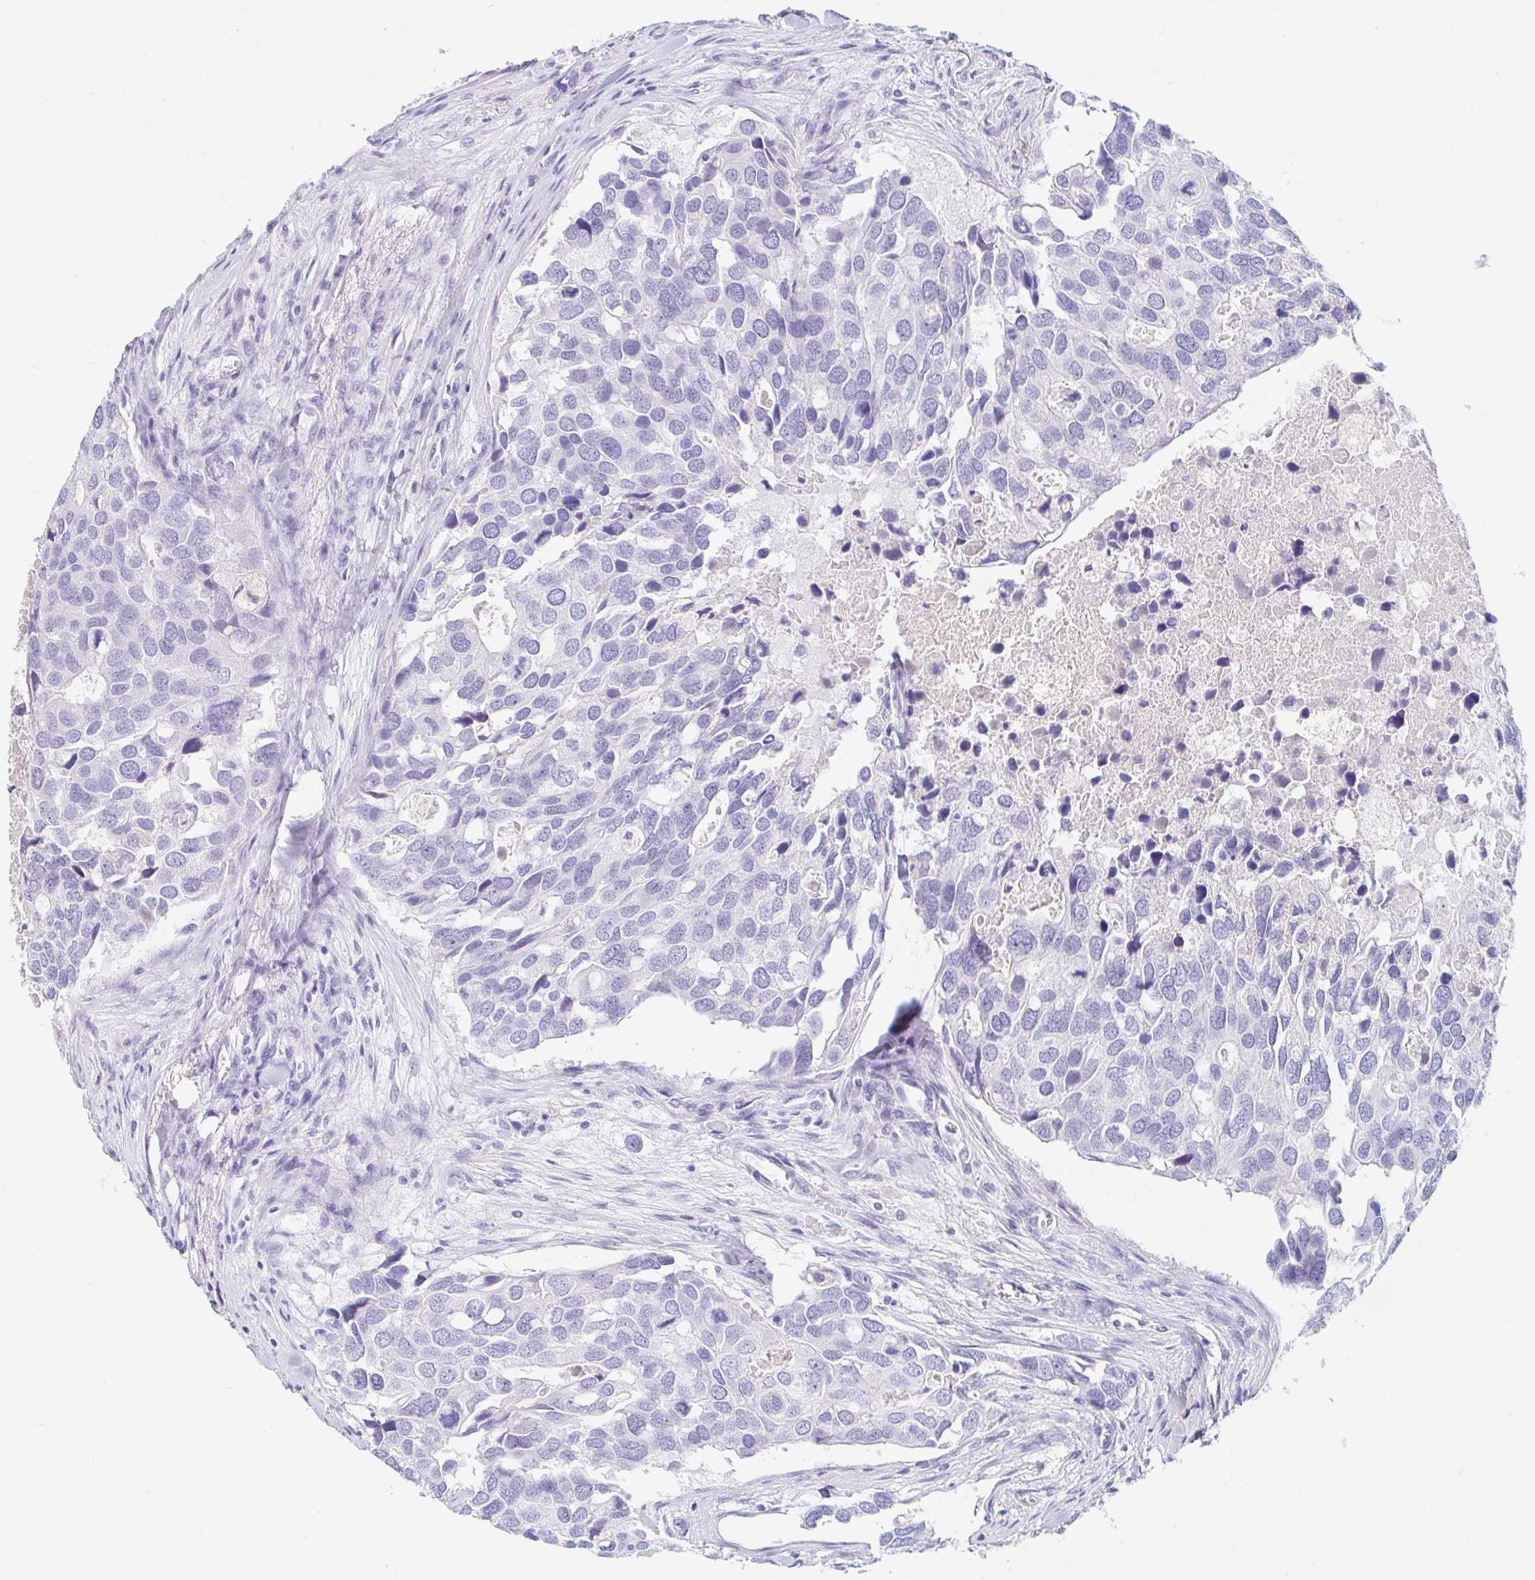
{"staining": {"intensity": "negative", "quantity": "none", "location": "none"}, "tissue": "breast cancer", "cell_type": "Tumor cells", "image_type": "cancer", "snomed": [{"axis": "morphology", "description": "Duct carcinoma"}, {"axis": "topography", "description": "Breast"}], "caption": "High power microscopy image of an IHC micrograph of breast cancer (infiltrating ductal carcinoma), revealing no significant positivity in tumor cells. The staining was performed using DAB to visualize the protein expression in brown, while the nuclei were stained in blue with hematoxylin (Magnification: 20x).", "gene": "TEX44", "patient": {"sex": "female", "age": 83}}